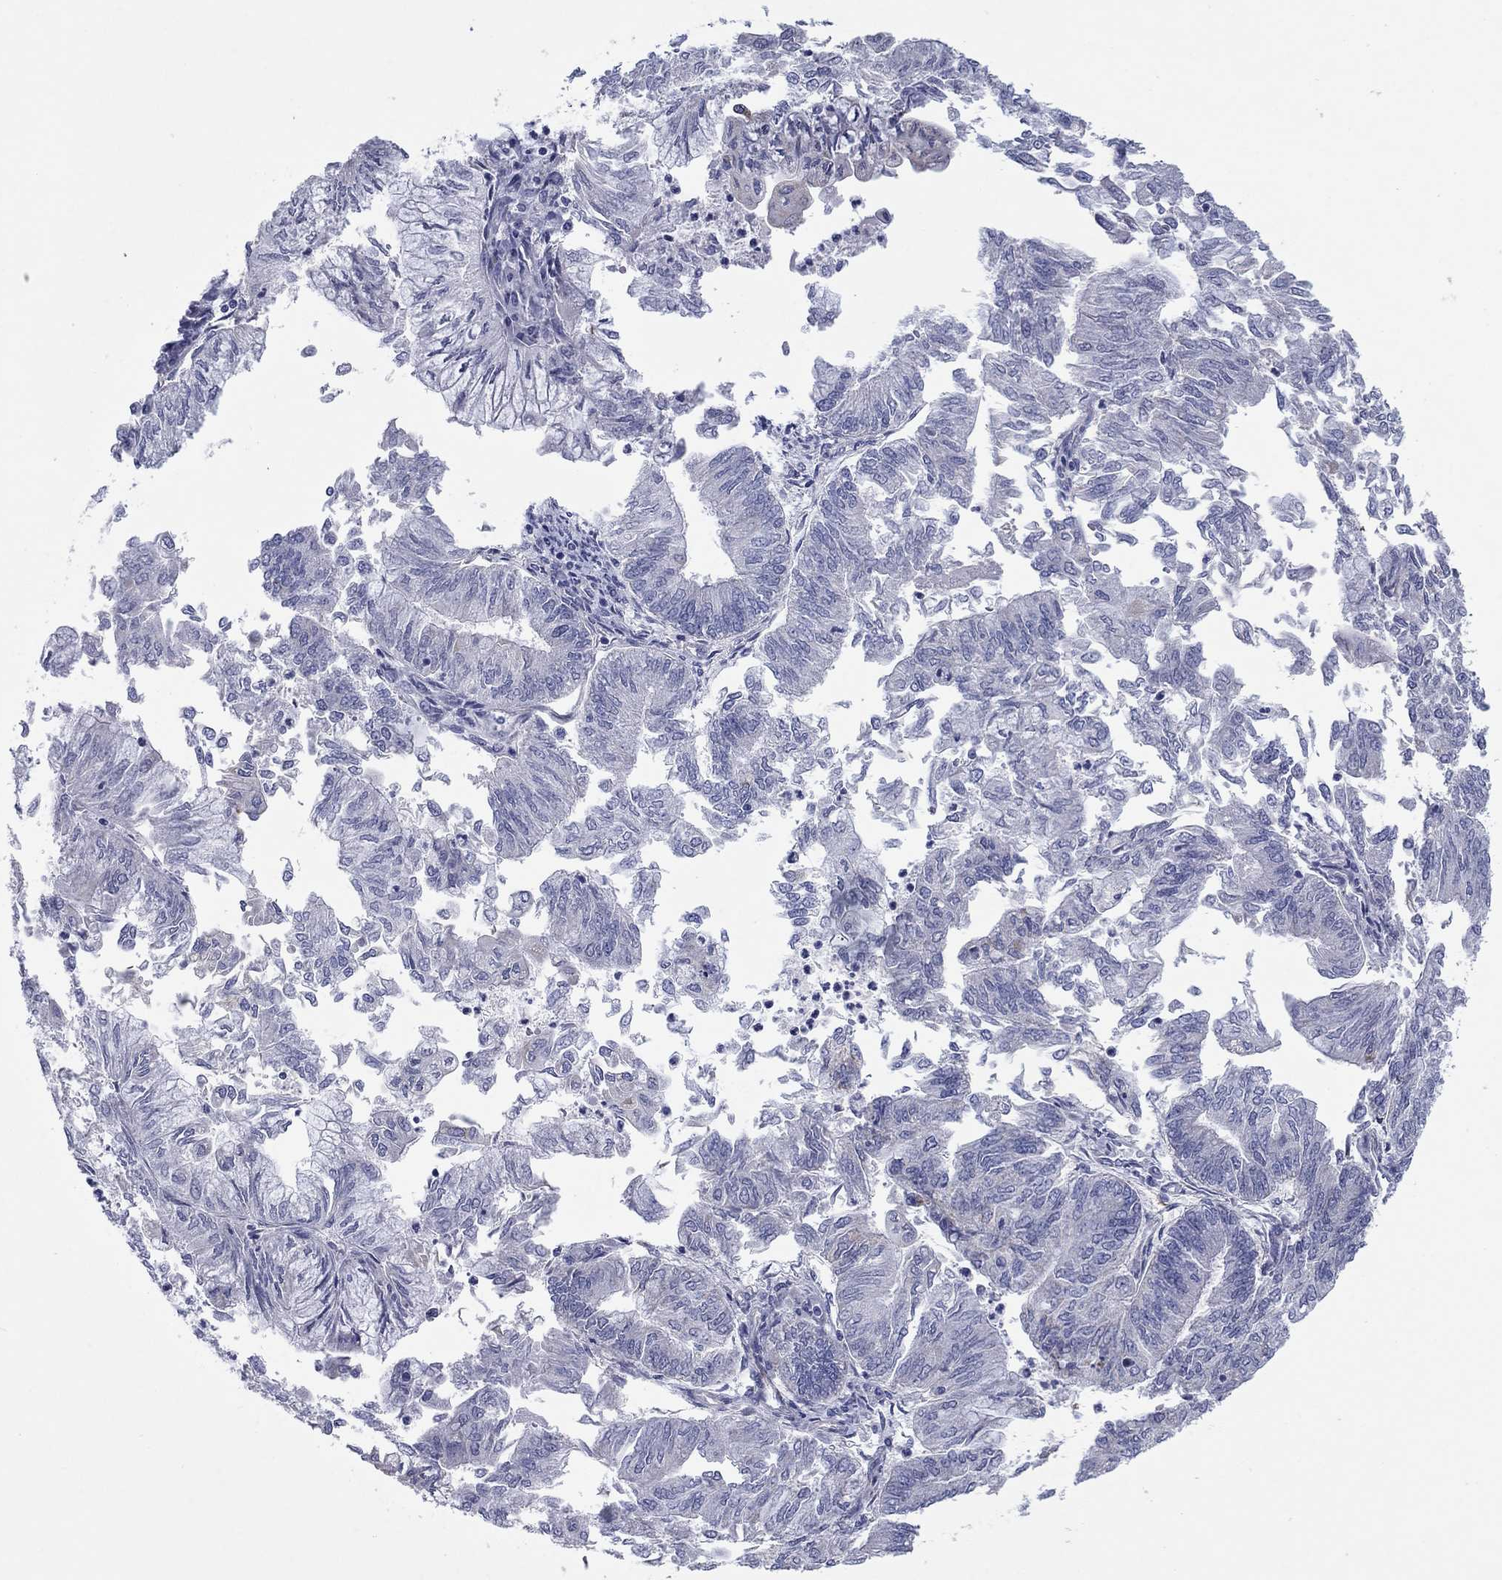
{"staining": {"intensity": "weak", "quantity": "<25%", "location": "cytoplasmic/membranous"}, "tissue": "endometrial cancer", "cell_type": "Tumor cells", "image_type": "cancer", "snomed": [{"axis": "morphology", "description": "Adenocarcinoma, NOS"}, {"axis": "topography", "description": "Endometrium"}], "caption": "IHC image of neoplastic tissue: adenocarcinoma (endometrial) stained with DAB (3,3'-diaminobenzidine) reveals no significant protein staining in tumor cells.", "gene": "MGST3", "patient": {"sex": "female", "age": 59}}